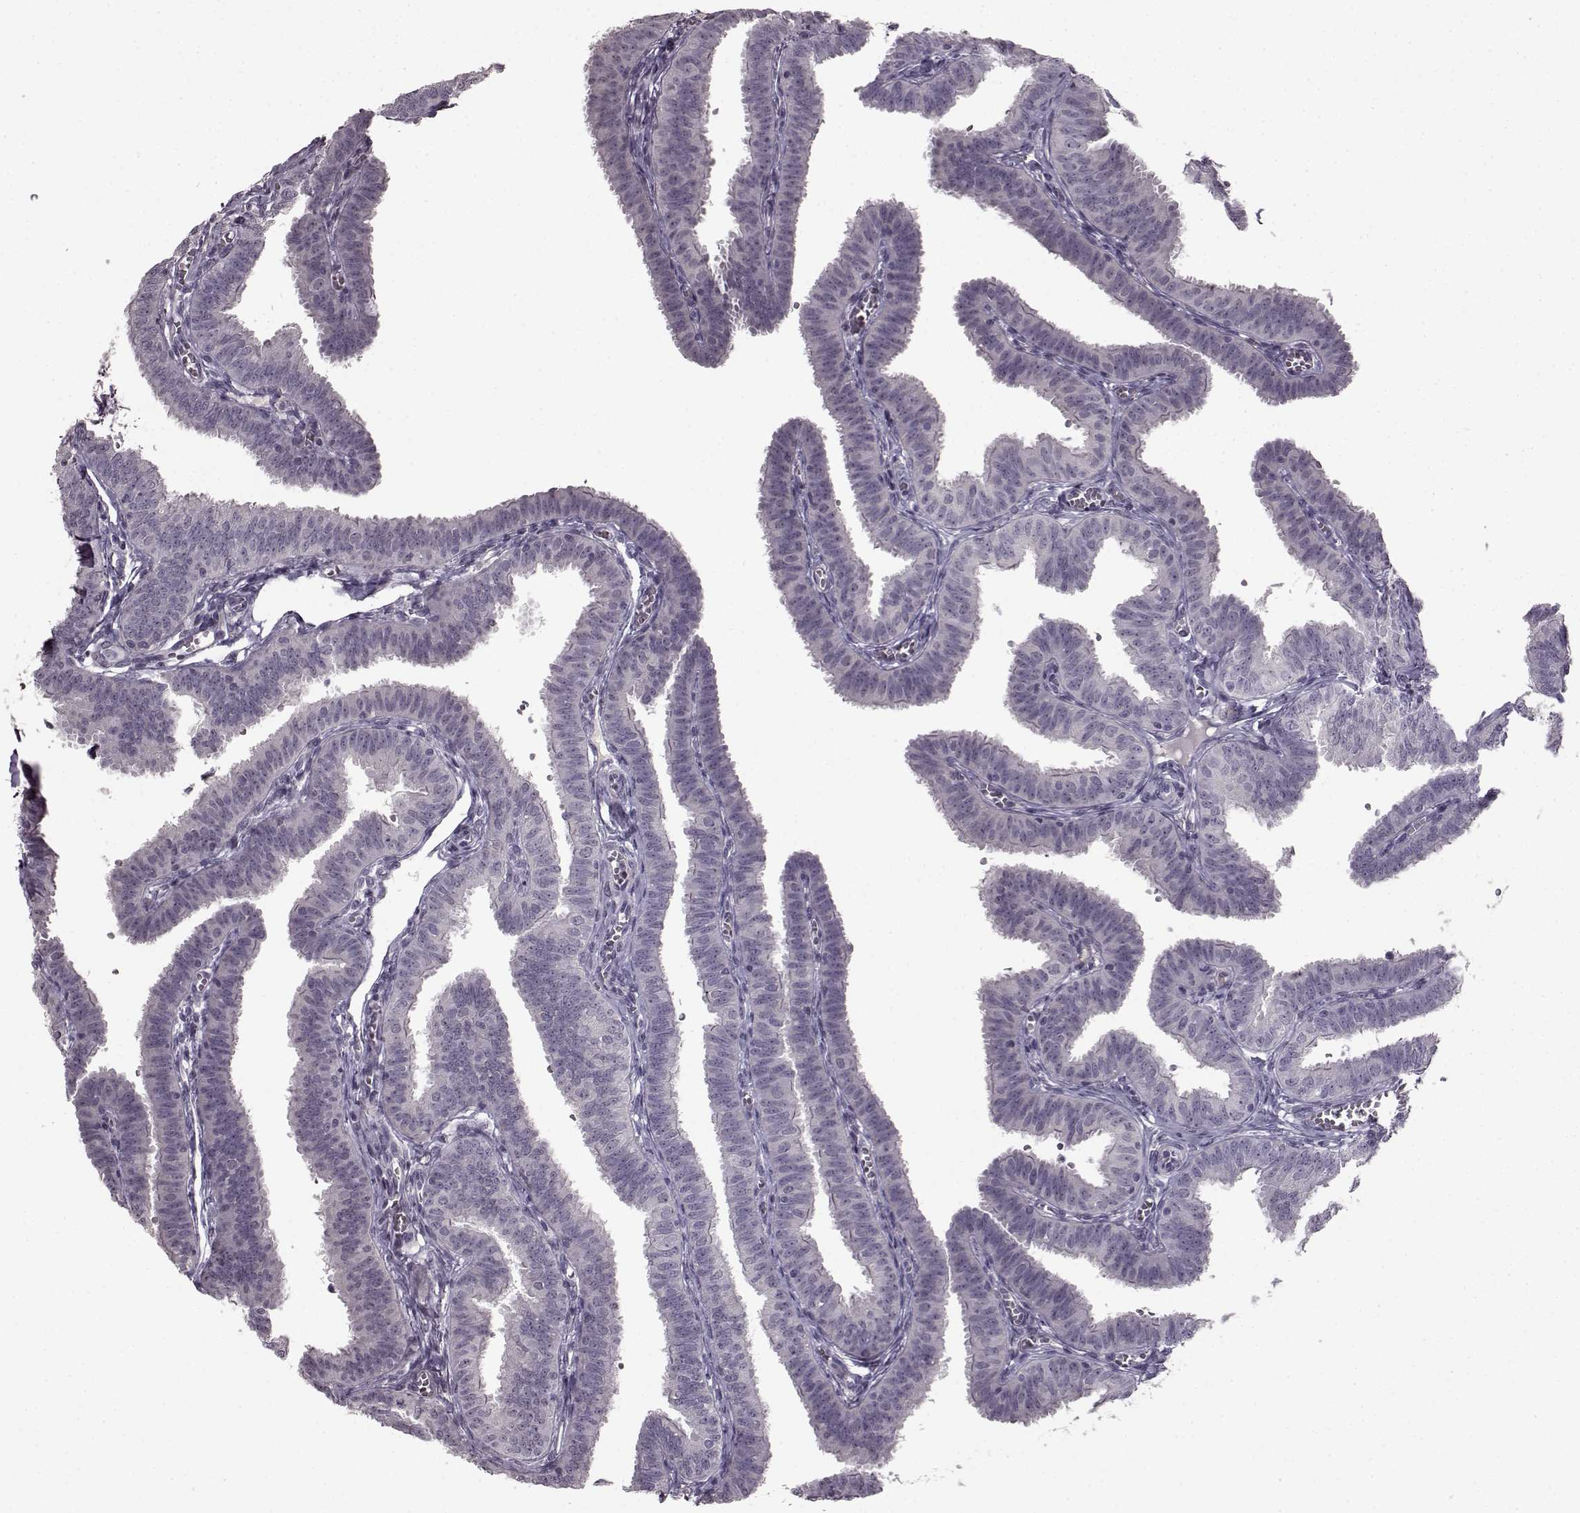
{"staining": {"intensity": "negative", "quantity": "none", "location": "none"}, "tissue": "fallopian tube", "cell_type": "Glandular cells", "image_type": "normal", "snomed": [{"axis": "morphology", "description": "Normal tissue, NOS"}, {"axis": "topography", "description": "Fallopian tube"}], "caption": "Fallopian tube stained for a protein using IHC exhibits no staining glandular cells.", "gene": "LHB", "patient": {"sex": "female", "age": 25}}